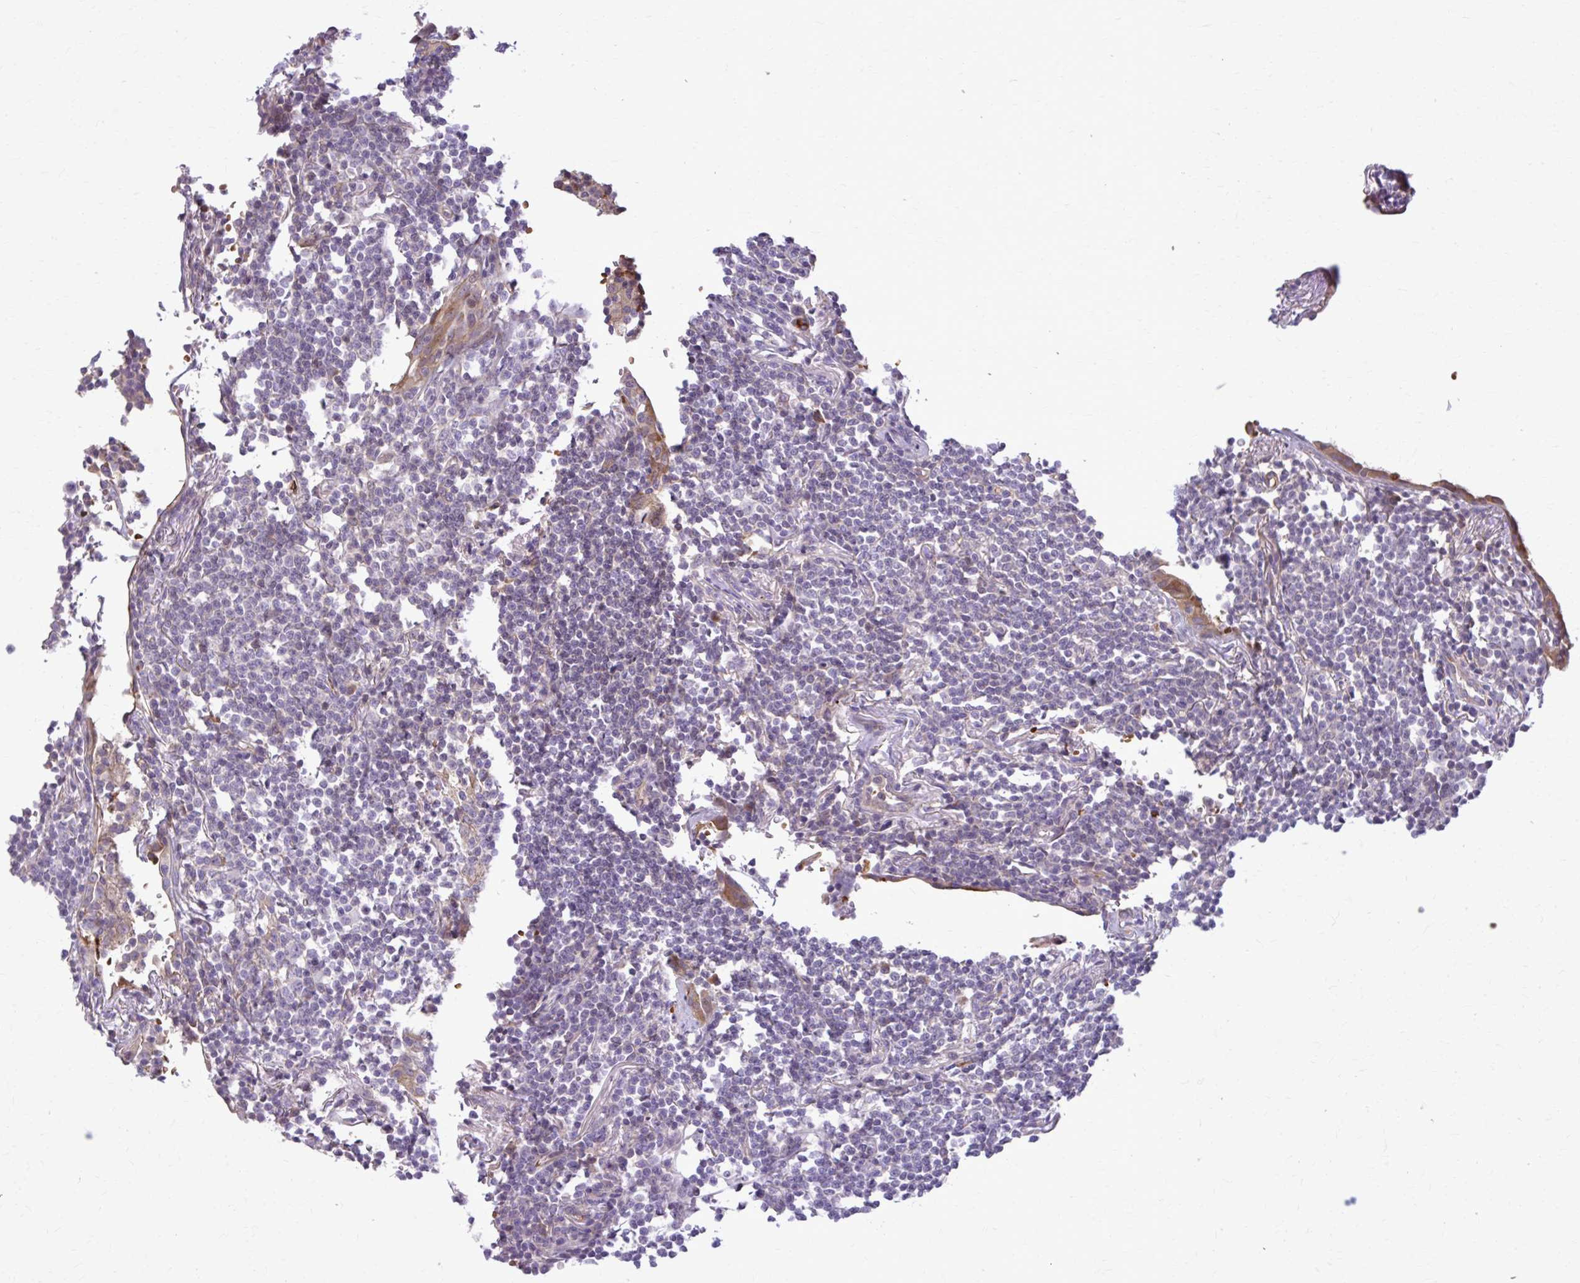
{"staining": {"intensity": "negative", "quantity": "none", "location": "none"}, "tissue": "lymphoma", "cell_type": "Tumor cells", "image_type": "cancer", "snomed": [{"axis": "morphology", "description": "Malignant lymphoma, non-Hodgkin's type, Low grade"}, {"axis": "topography", "description": "Lung"}], "caption": "Micrograph shows no protein expression in tumor cells of lymphoma tissue. The staining is performed using DAB (3,3'-diaminobenzidine) brown chromogen with nuclei counter-stained in using hematoxylin.", "gene": "SNF8", "patient": {"sex": "female", "age": 71}}